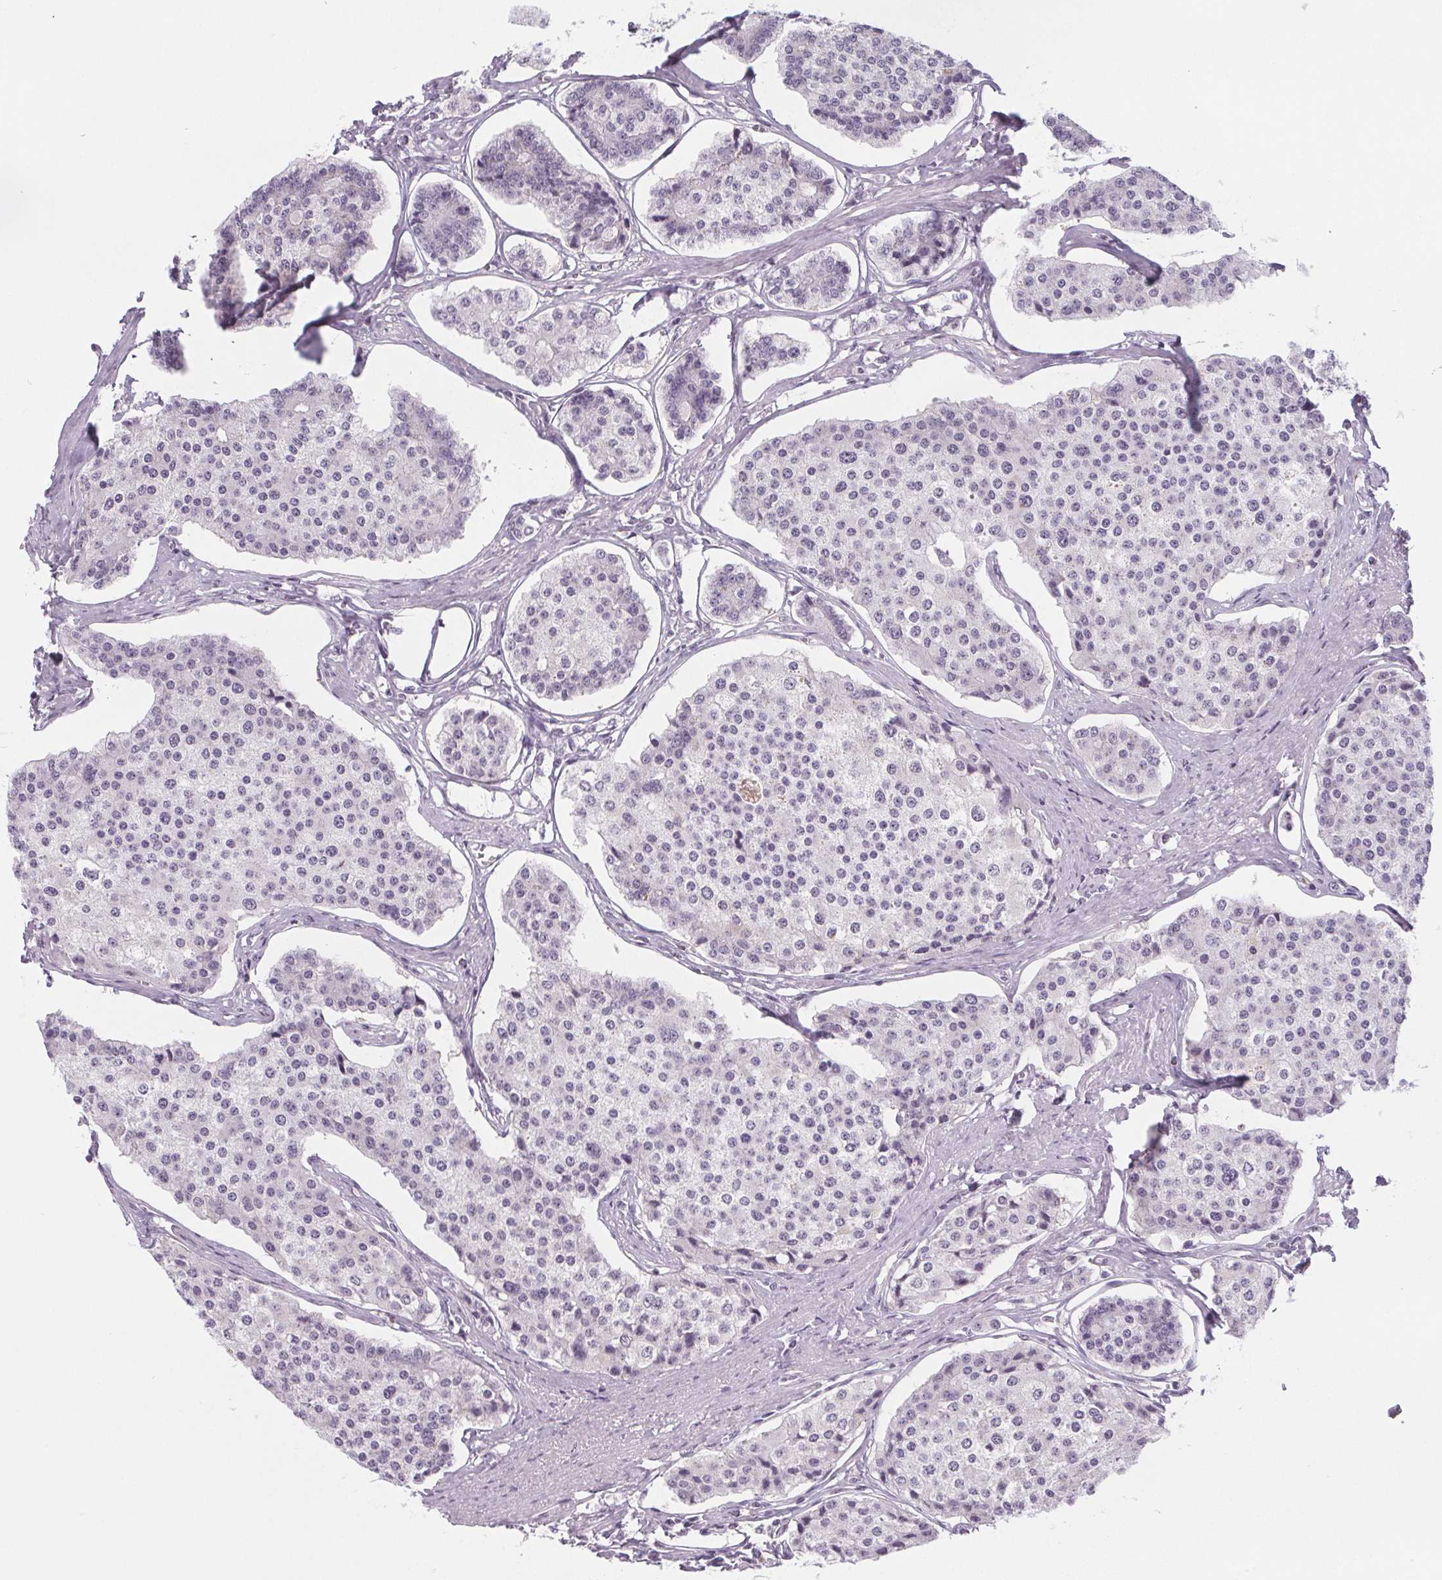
{"staining": {"intensity": "negative", "quantity": "none", "location": "none"}, "tissue": "carcinoid", "cell_type": "Tumor cells", "image_type": "cancer", "snomed": [{"axis": "morphology", "description": "Carcinoid, malignant, NOS"}, {"axis": "topography", "description": "Small intestine"}], "caption": "A photomicrograph of human carcinoid is negative for staining in tumor cells.", "gene": "NOLC1", "patient": {"sex": "female", "age": 65}}